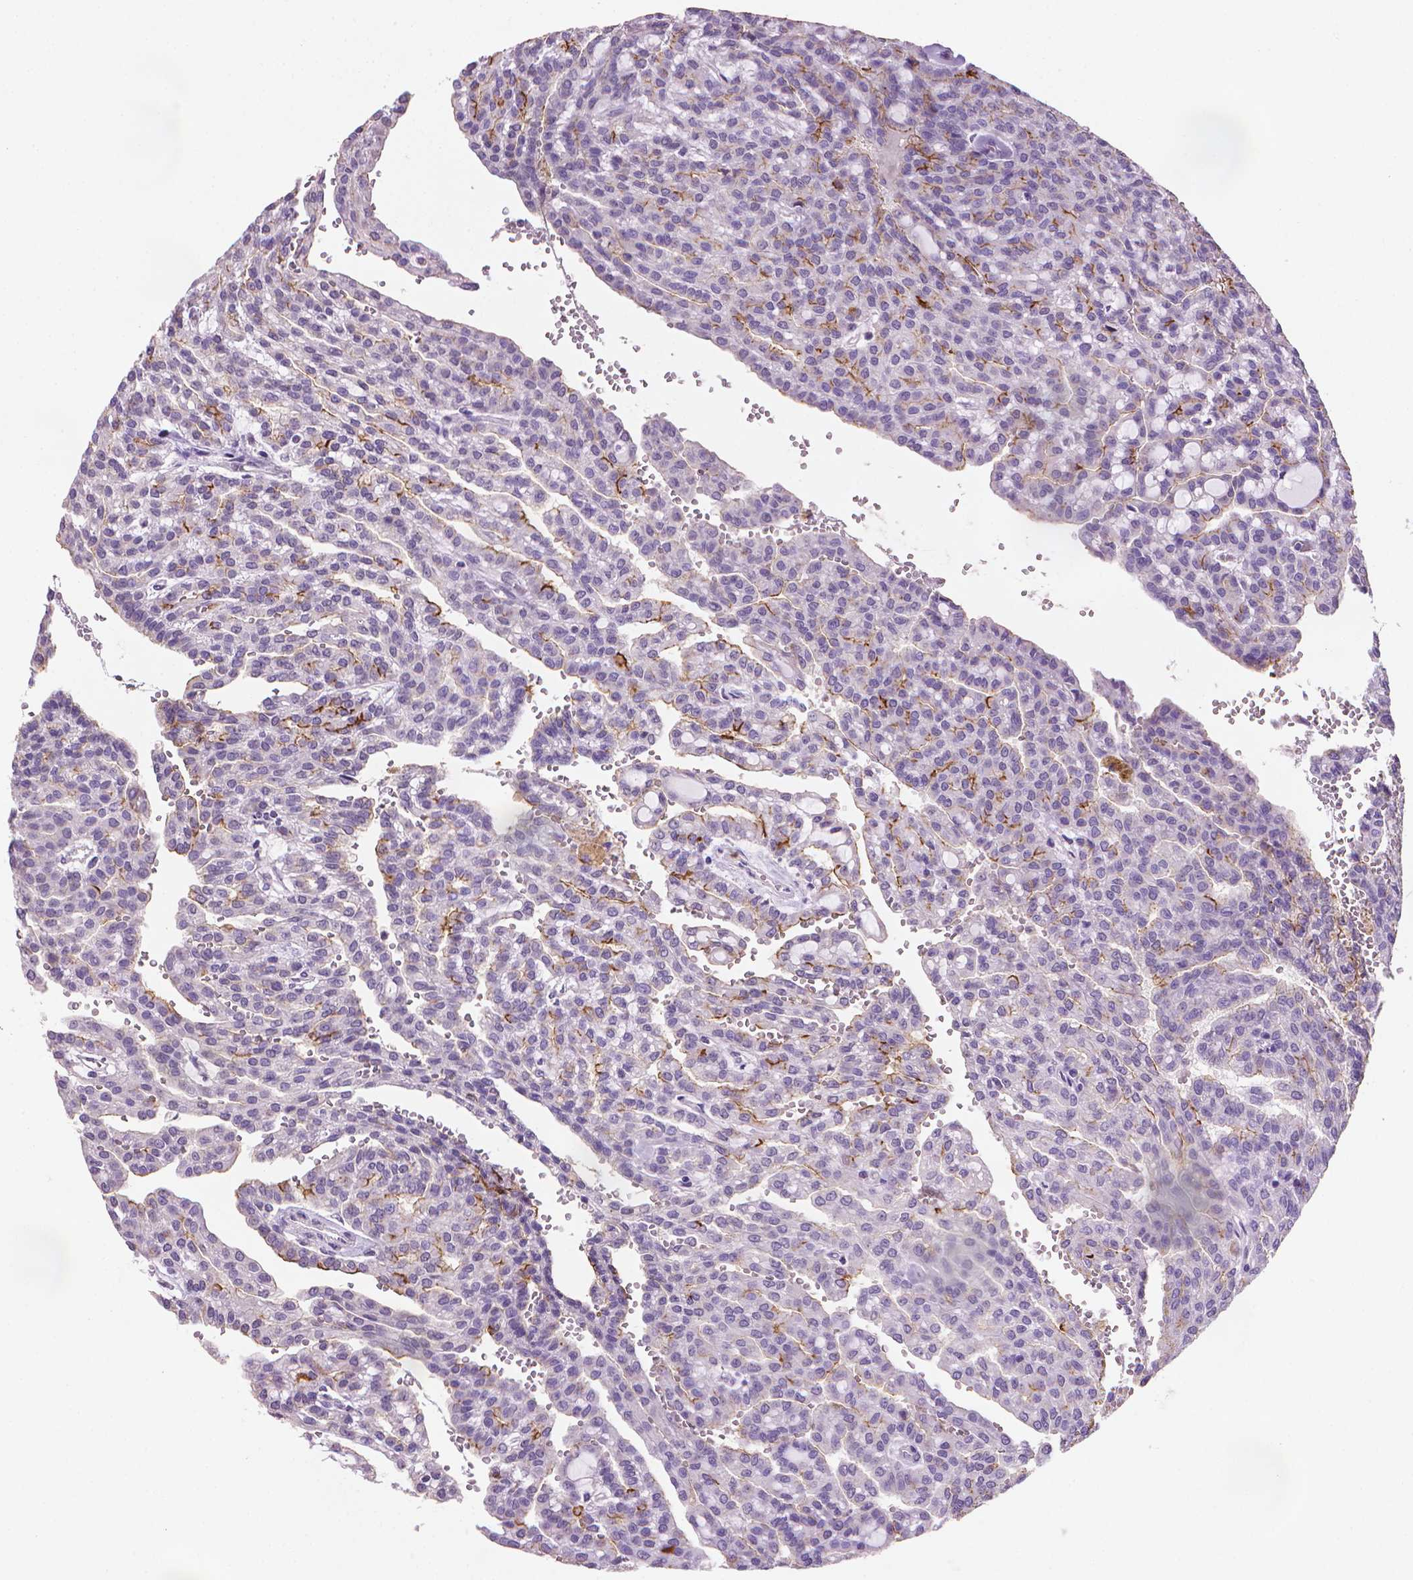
{"staining": {"intensity": "strong", "quantity": "<25%", "location": "cytoplasmic/membranous"}, "tissue": "renal cancer", "cell_type": "Tumor cells", "image_type": "cancer", "snomed": [{"axis": "morphology", "description": "Adenocarcinoma, NOS"}, {"axis": "topography", "description": "Kidney"}], "caption": "This image demonstrates immunohistochemistry (IHC) staining of human renal cancer (adenocarcinoma), with medium strong cytoplasmic/membranous staining in approximately <25% of tumor cells.", "gene": "MUC1", "patient": {"sex": "male", "age": 63}}